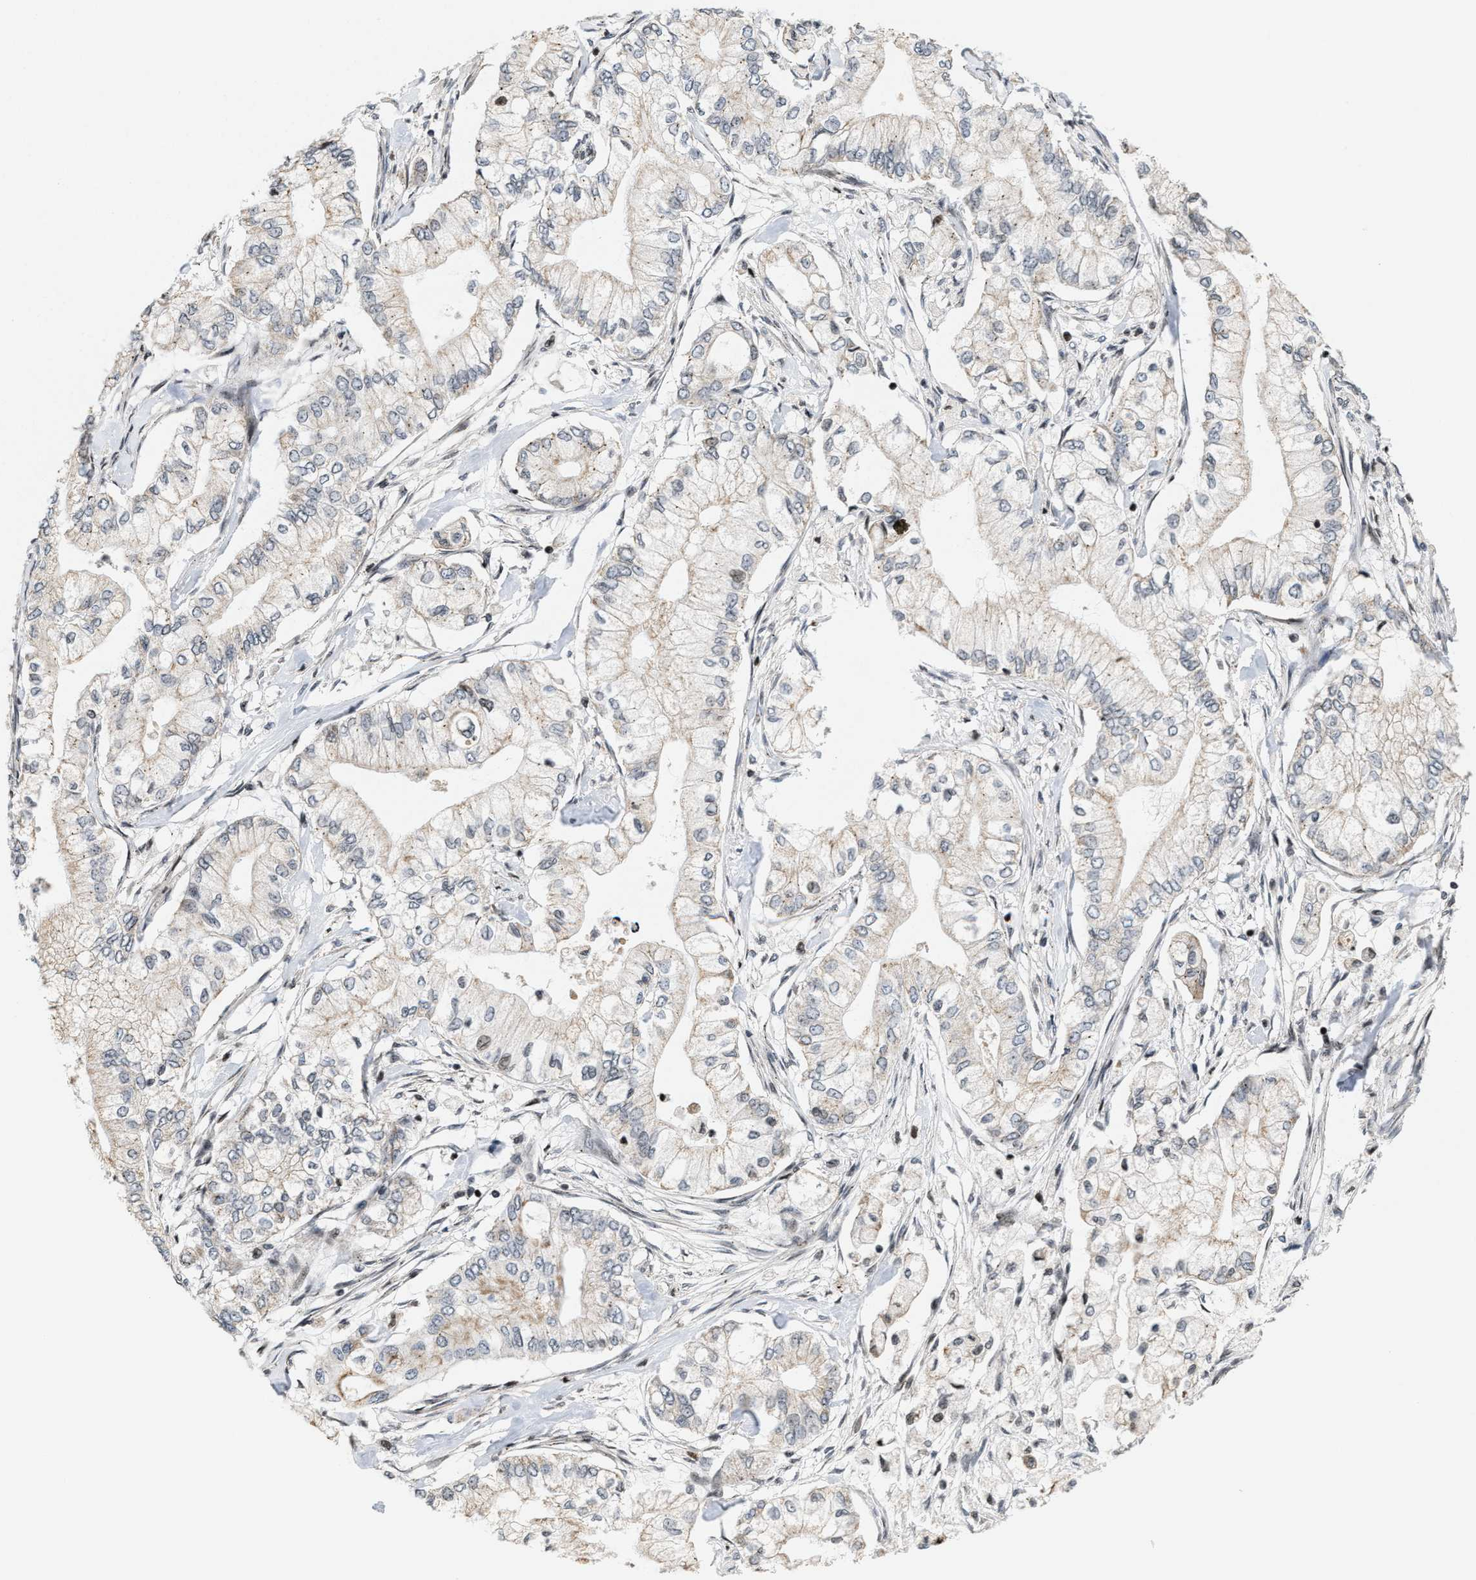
{"staining": {"intensity": "negative", "quantity": "none", "location": "none"}, "tissue": "pancreatic cancer", "cell_type": "Tumor cells", "image_type": "cancer", "snomed": [{"axis": "morphology", "description": "Adenocarcinoma, NOS"}, {"axis": "topography", "description": "Pancreas"}], "caption": "Human adenocarcinoma (pancreatic) stained for a protein using immunohistochemistry (IHC) reveals no positivity in tumor cells.", "gene": "PDZD2", "patient": {"sex": "male", "age": 70}}